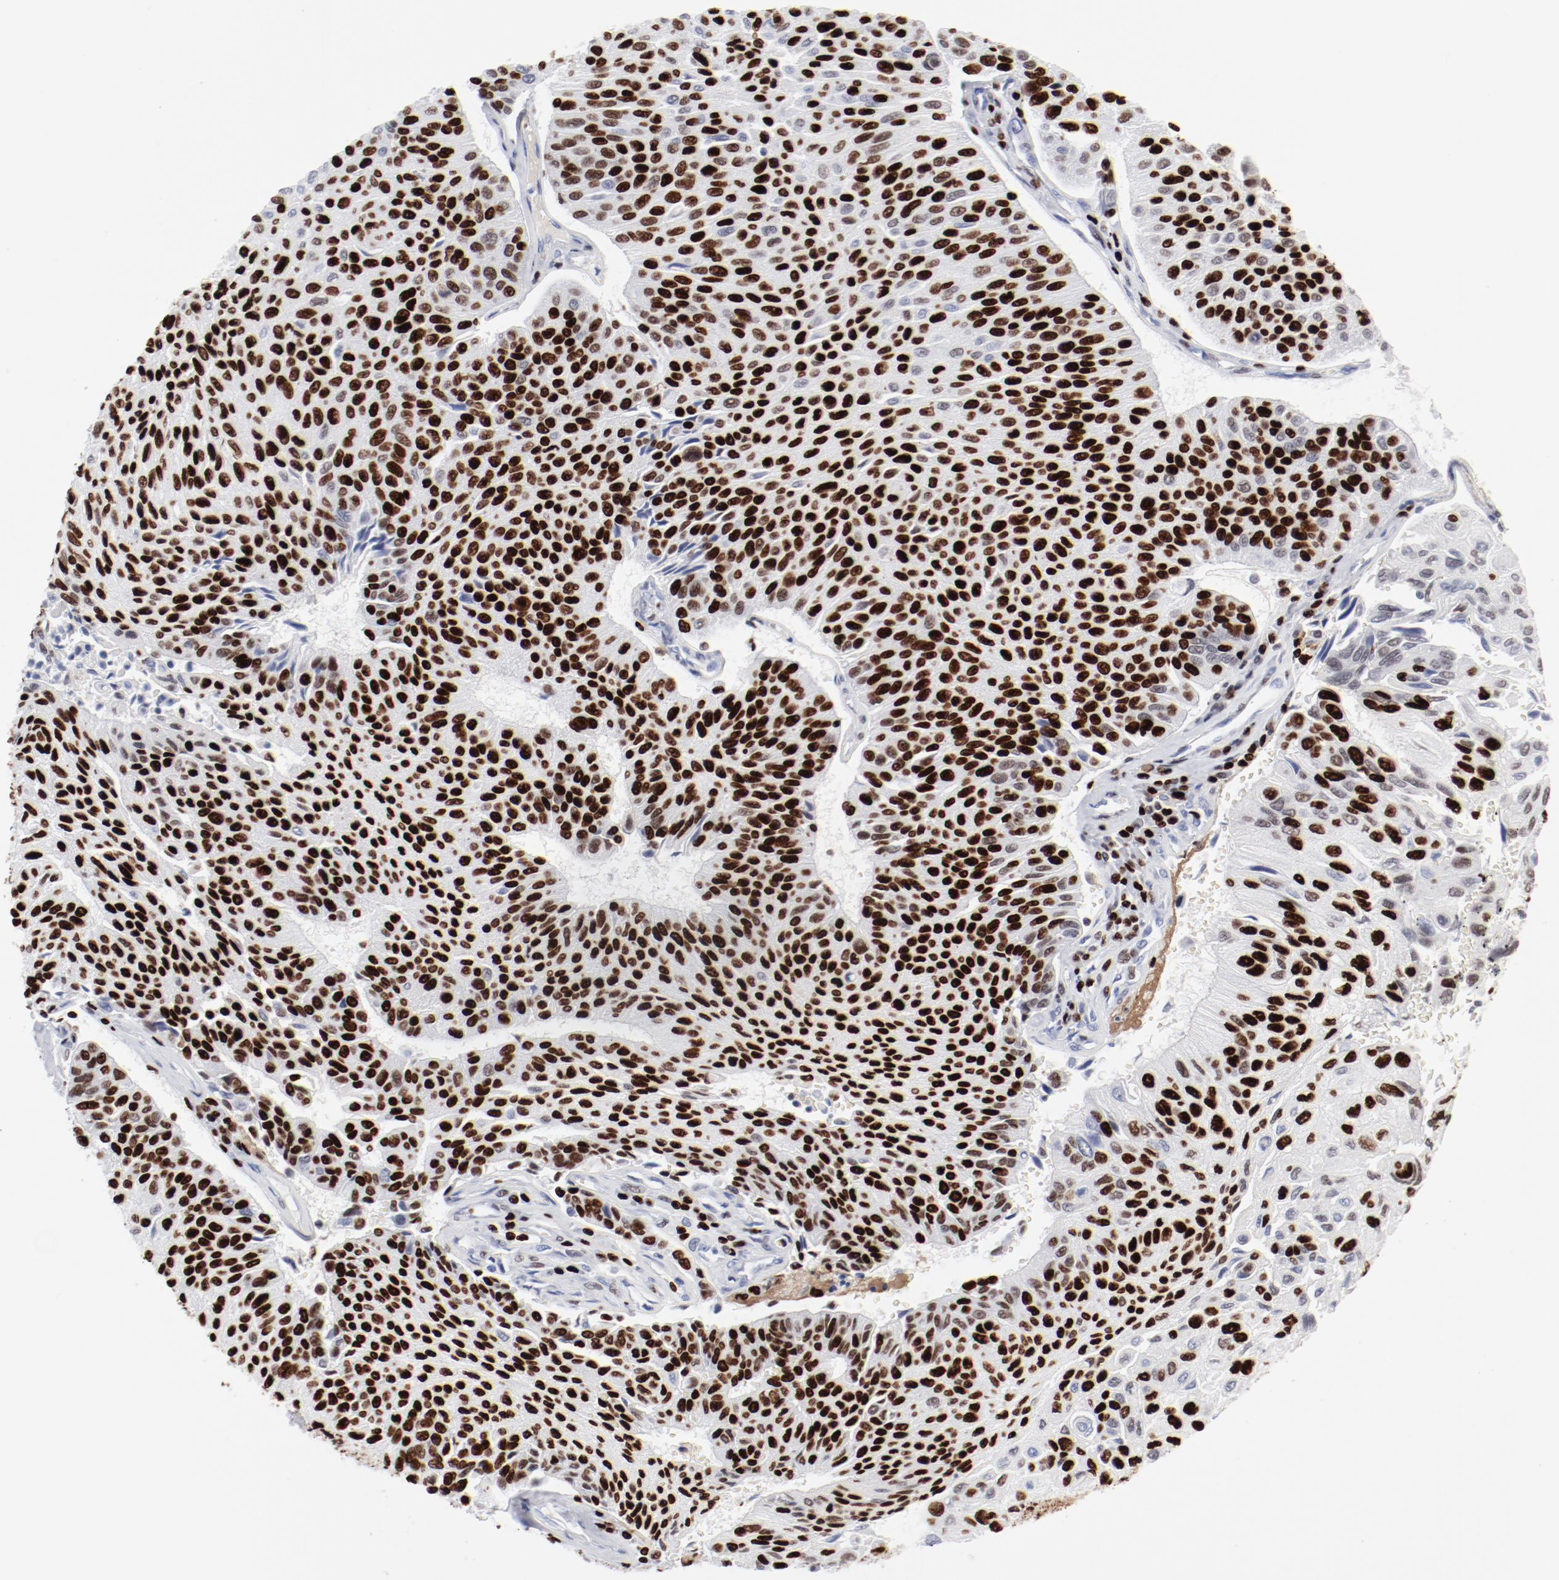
{"staining": {"intensity": "strong", "quantity": ">75%", "location": "nuclear"}, "tissue": "urothelial cancer", "cell_type": "Tumor cells", "image_type": "cancer", "snomed": [{"axis": "morphology", "description": "Urothelial carcinoma, High grade"}, {"axis": "topography", "description": "Urinary bladder"}], "caption": "Urothelial carcinoma (high-grade) stained with DAB IHC shows high levels of strong nuclear staining in approximately >75% of tumor cells.", "gene": "SMARCC2", "patient": {"sex": "male", "age": 66}}